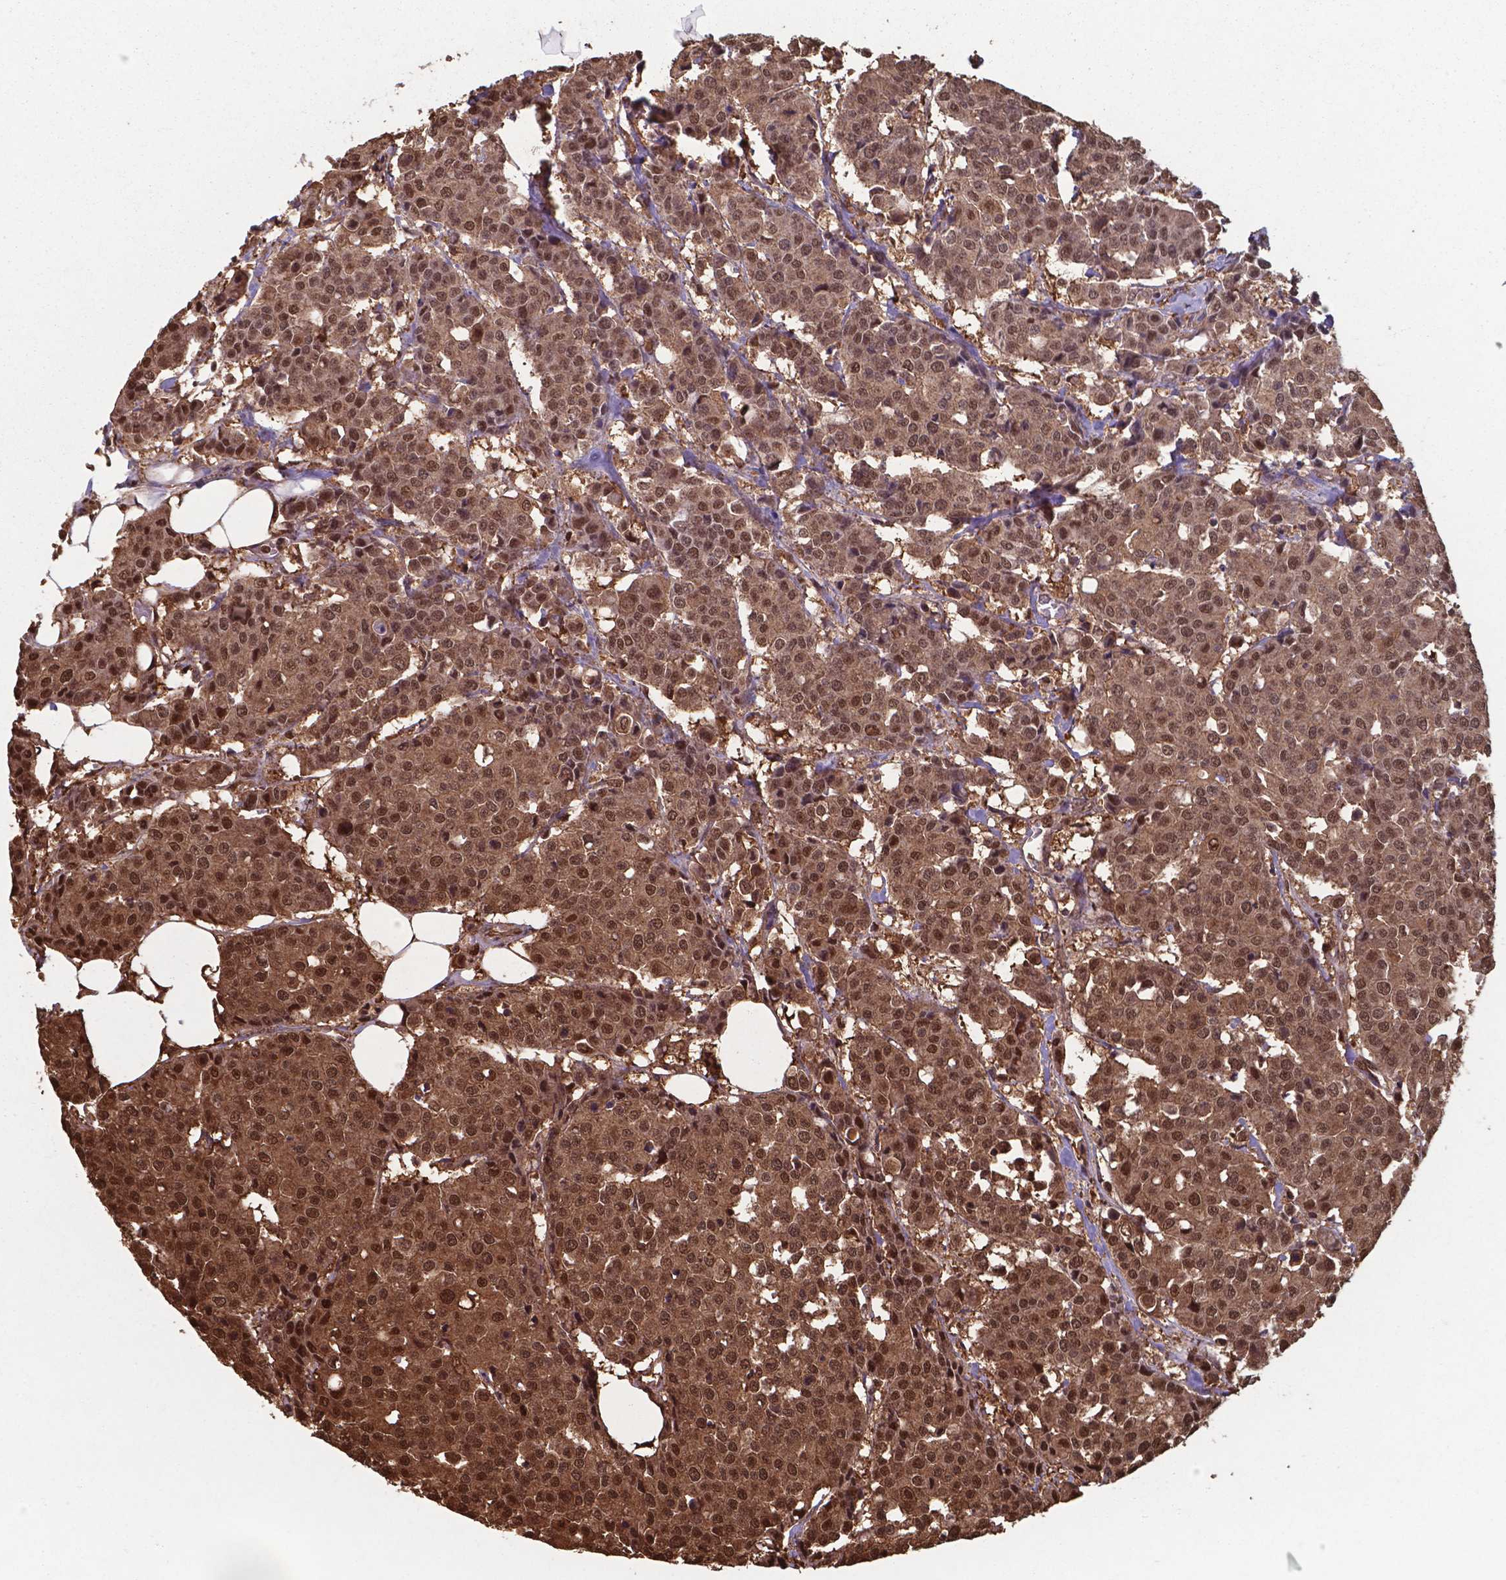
{"staining": {"intensity": "moderate", "quantity": ">75%", "location": "cytoplasmic/membranous,nuclear"}, "tissue": "carcinoid", "cell_type": "Tumor cells", "image_type": "cancer", "snomed": [{"axis": "morphology", "description": "Carcinoid, malignant, NOS"}, {"axis": "topography", "description": "Colon"}], "caption": "Immunohistochemical staining of human carcinoid displays medium levels of moderate cytoplasmic/membranous and nuclear staining in approximately >75% of tumor cells.", "gene": "CHP2", "patient": {"sex": "male", "age": 81}}